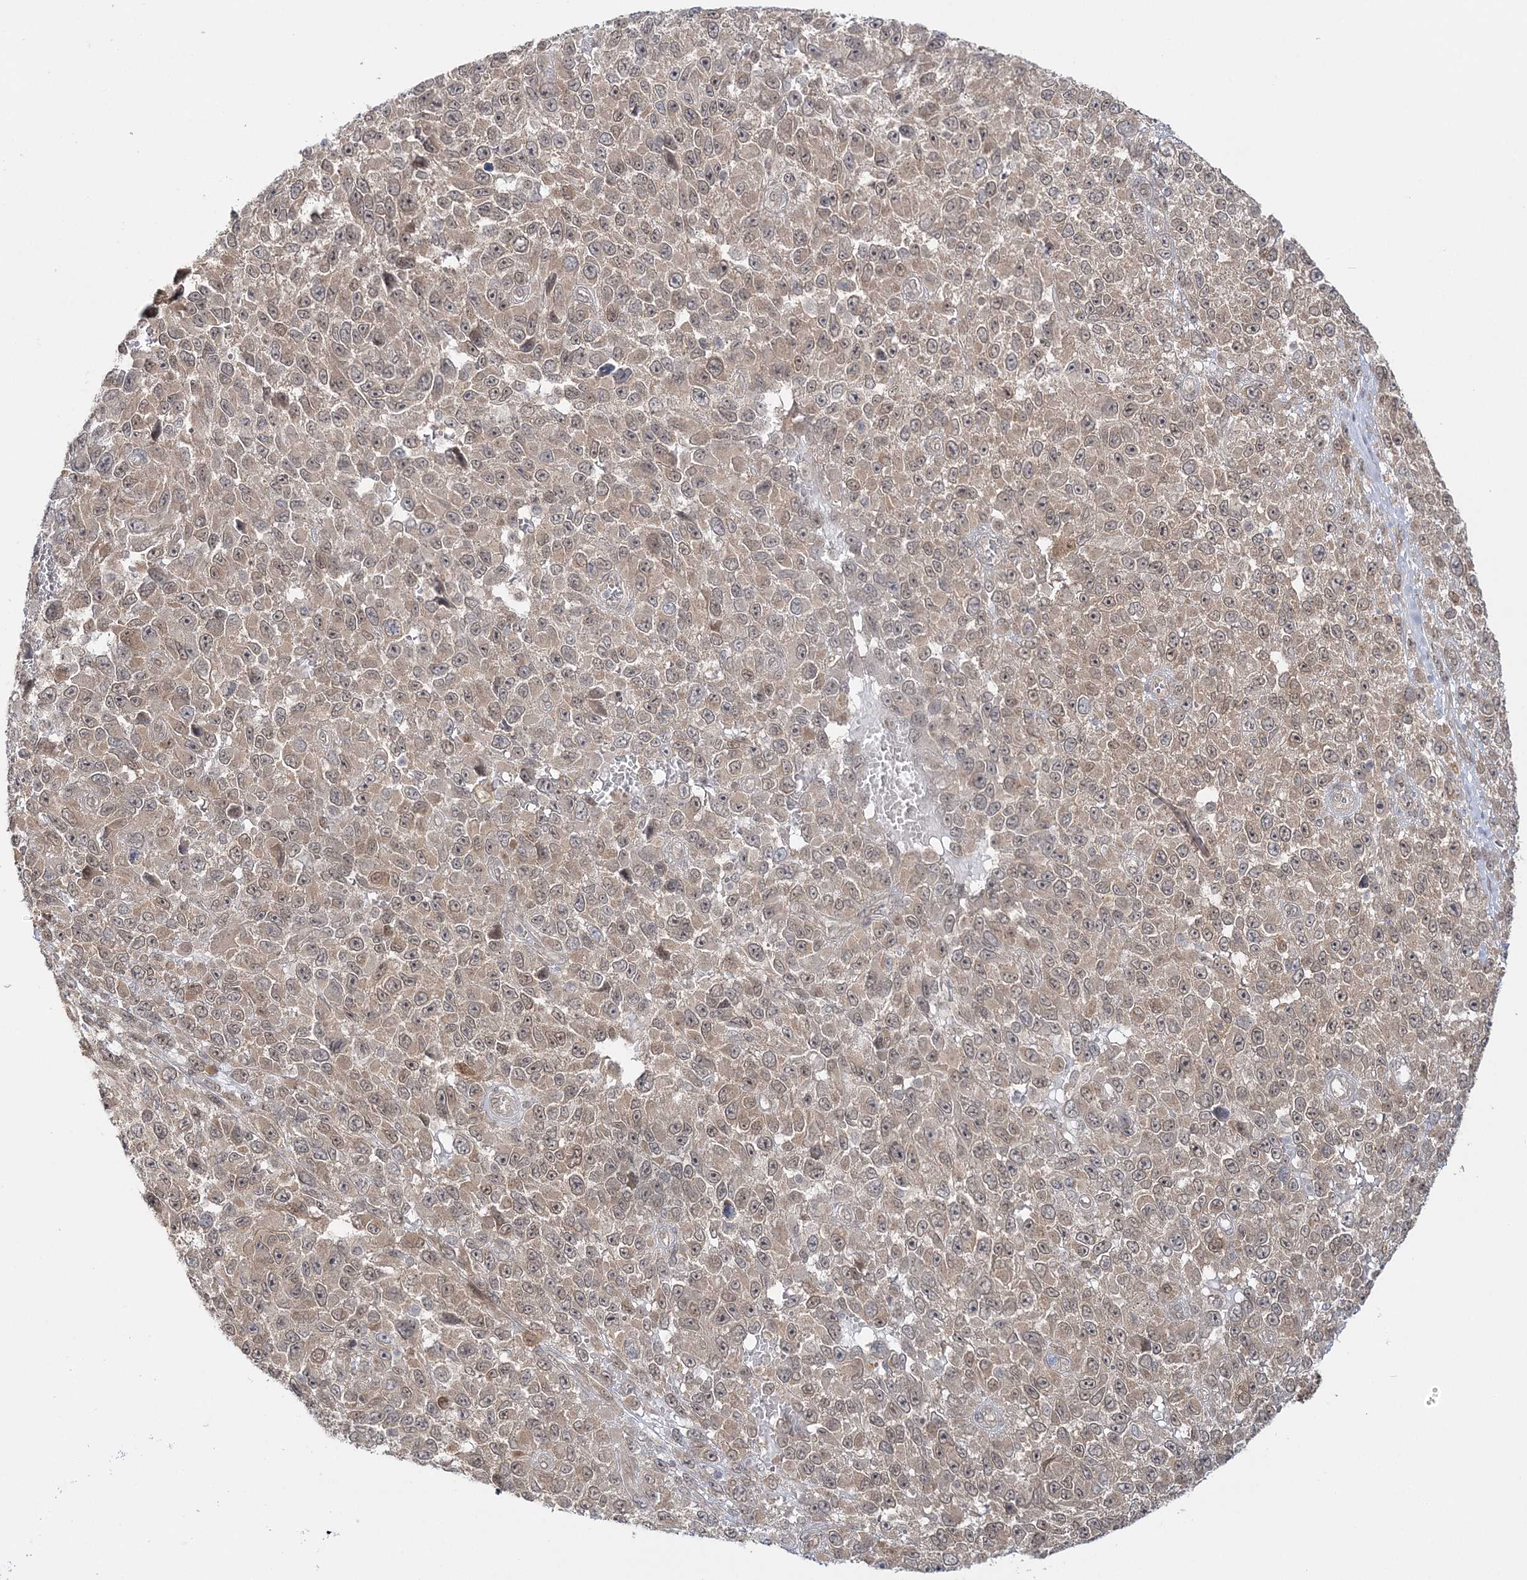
{"staining": {"intensity": "weak", "quantity": ">75%", "location": "cytoplasmic/membranous"}, "tissue": "melanoma", "cell_type": "Tumor cells", "image_type": "cancer", "snomed": [{"axis": "morphology", "description": "Malignant melanoma, NOS"}, {"axis": "topography", "description": "Skin"}], "caption": "Melanoma stained with immunohistochemistry exhibits weak cytoplasmic/membranous positivity in approximately >75% of tumor cells.", "gene": "ZFAND6", "patient": {"sex": "female", "age": 96}}